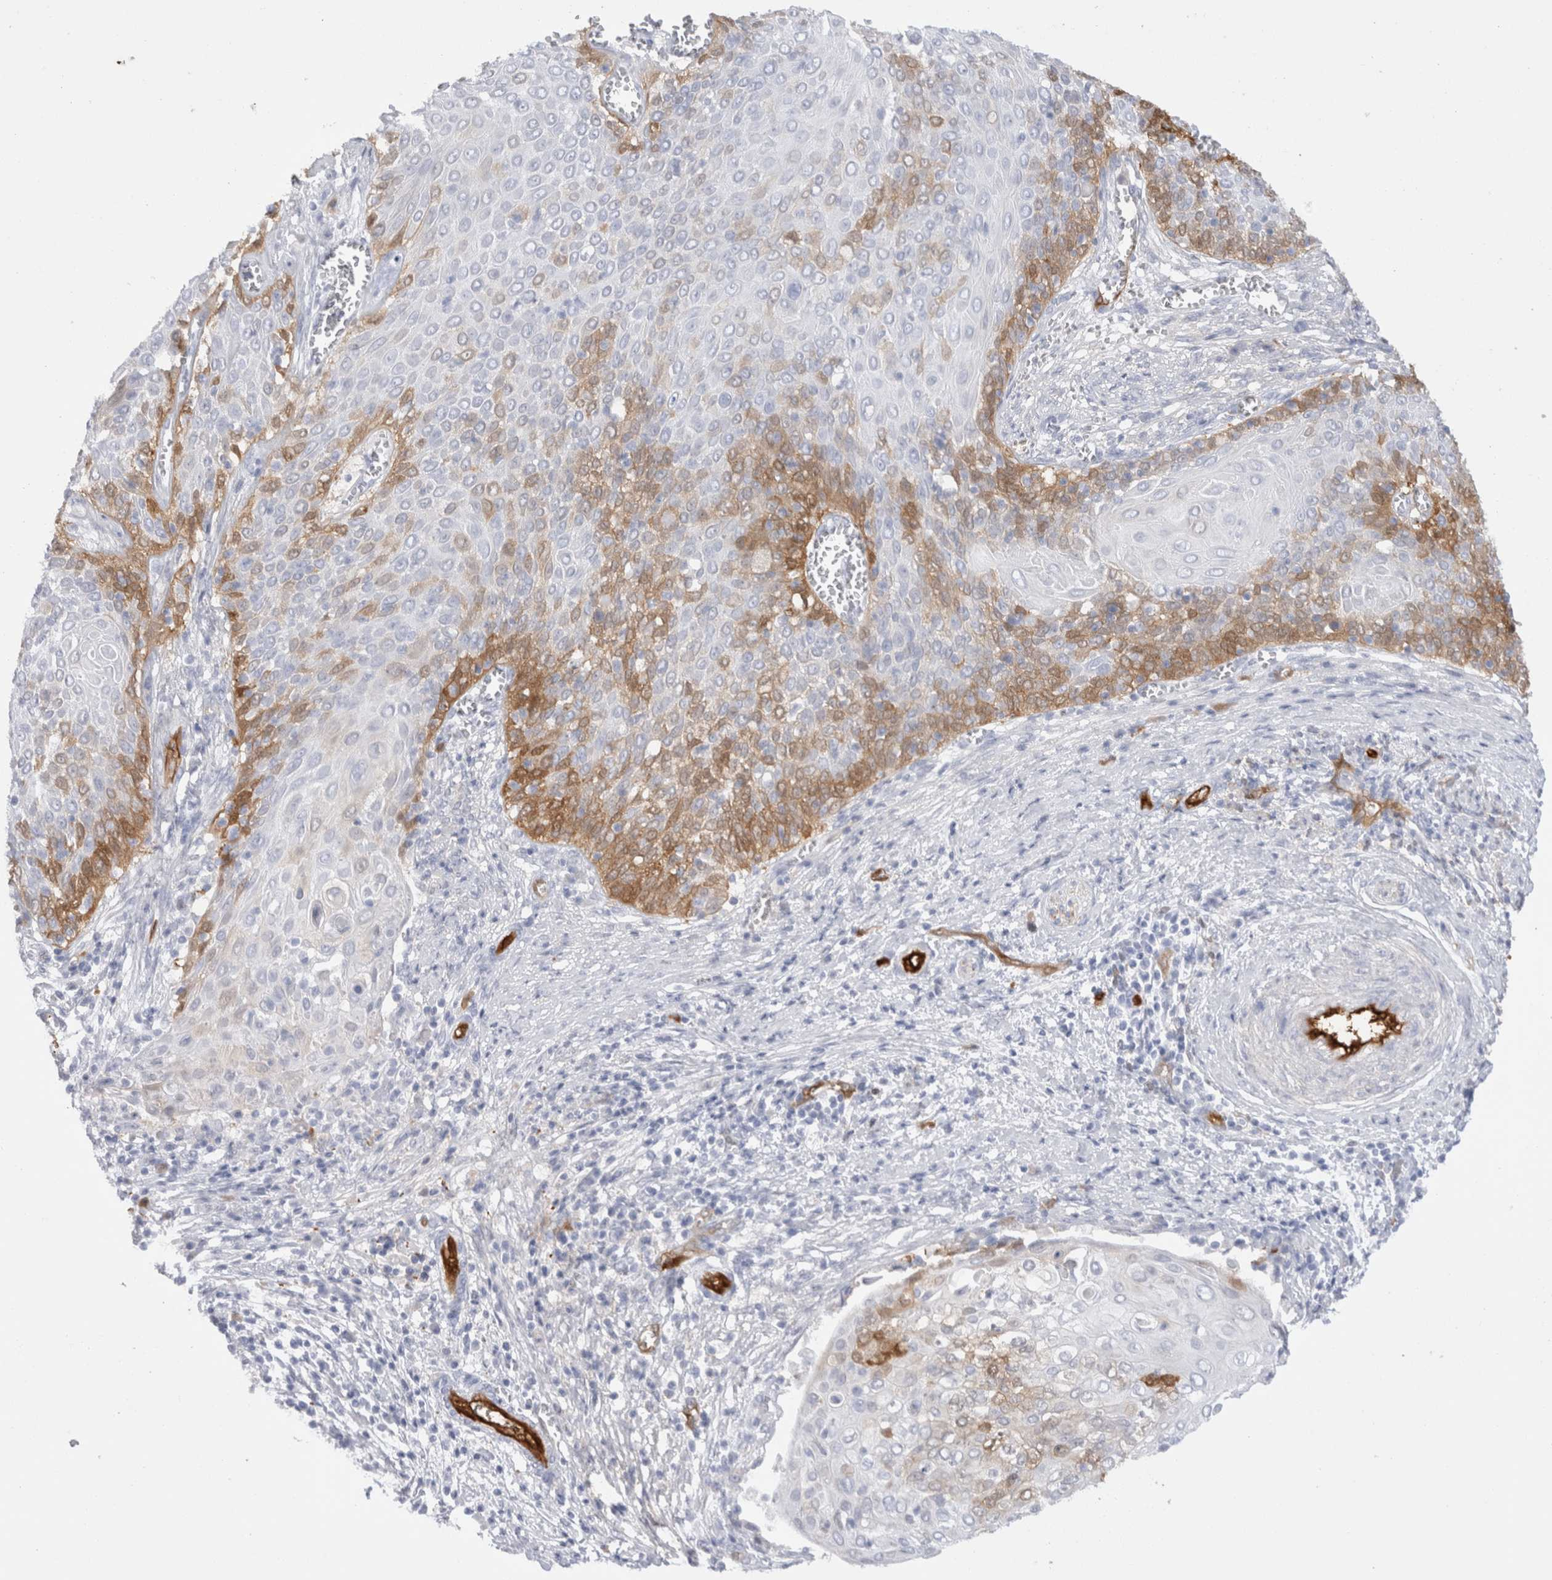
{"staining": {"intensity": "strong", "quantity": "25%-75%", "location": "cytoplasmic/membranous"}, "tissue": "cervical cancer", "cell_type": "Tumor cells", "image_type": "cancer", "snomed": [{"axis": "morphology", "description": "Squamous cell carcinoma, NOS"}, {"axis": "topography", "description": "Cervix"}], "caption": "Strong cytoplasmic/membranous expression is present in about 25%-75% of tumor cells in cervical squamous cell carcinoma. The staining is performed using DAB (3,3'-diaminobenzidine) brown chromogen to label protein expression. The nuclei are counter-stained blue using hematoxylin.", "gene": "NAPEPLD", "patient": {"sex": "female", "age": 39}}